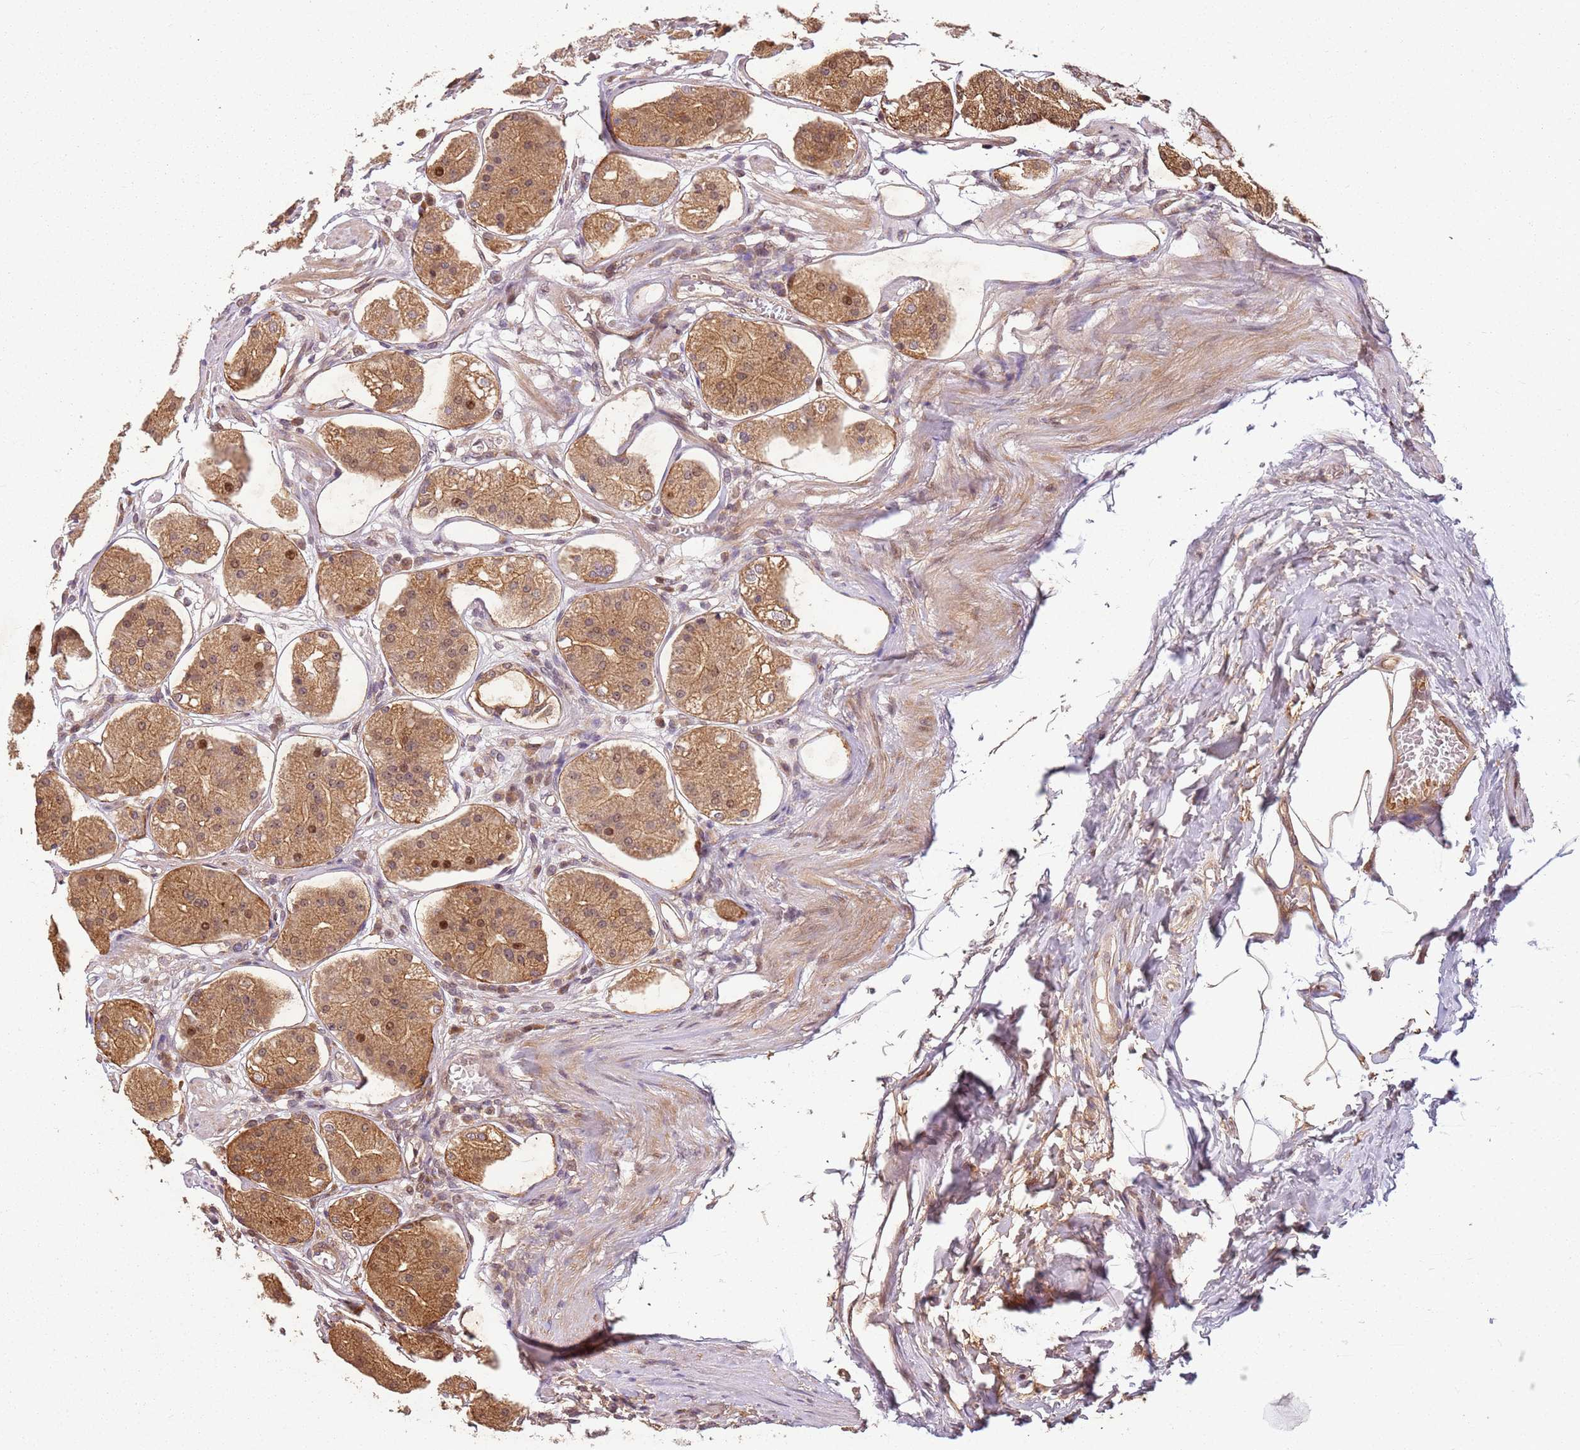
{"staining": {"intensity": "moderate", "quantity": ">75%", "location": "cytoplasmic/membranous,nuclear"}, "tissue": "stomach", "cell_type": "Glandular cells", "image_type": "normal", "snomed": [{"axis": "morphology", "description": "Normal tissue, NOS"}, {"axis": "topography", "description": "Stomach, lower"}], "caption": "This micrograph exhibits IHC staining of normal human stomach, with medium moderate cytoplasmic/membranous,nuclear expression in approximately >75% of glandular cells.", "gene": "CHURC1", "patient": {"sex": "female", "age": 56}}